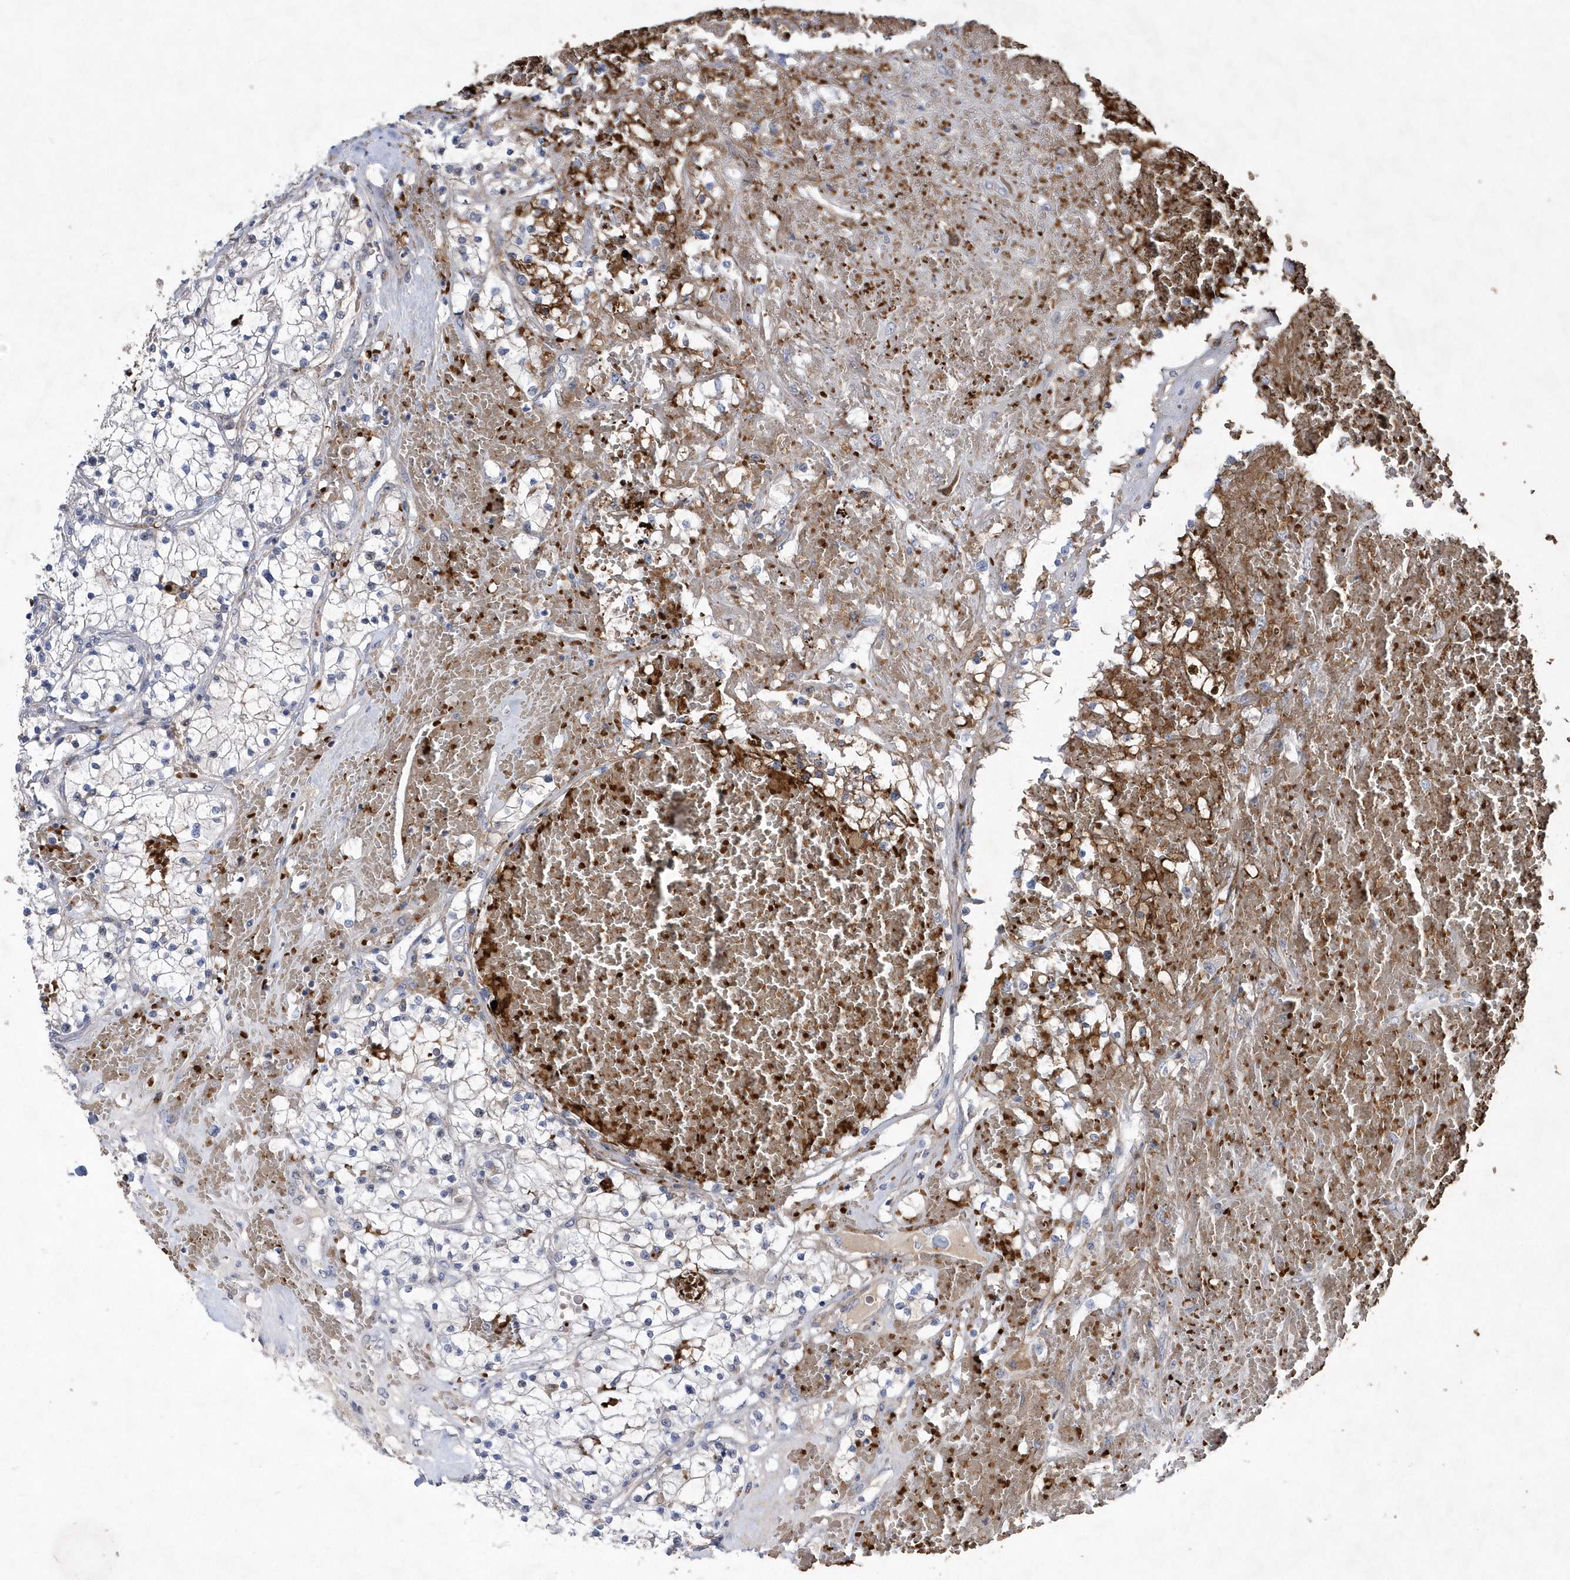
{"staining": {"intensity": "negative", "quantity": "none", "location": "none"}, "tissue": "renal cancer", "cell_type": "Tumor cells", "image_type": "cancer", "snomed": [{"axis": "morphology", "description": "Normal tissue, NOS"}, {"axis": "morphology", "description": "Adenocarcinoma, NOS"}, {"axis": "topography", "description": "Kidney"}], "caption": "Immunohistochemistry of human renal adenocarcinoma demonstrates no positivity in tumor cells. Nuclei are stained in blue.", "gene": "ZNF875", "patient": {"sex": "male", "age": 68}}